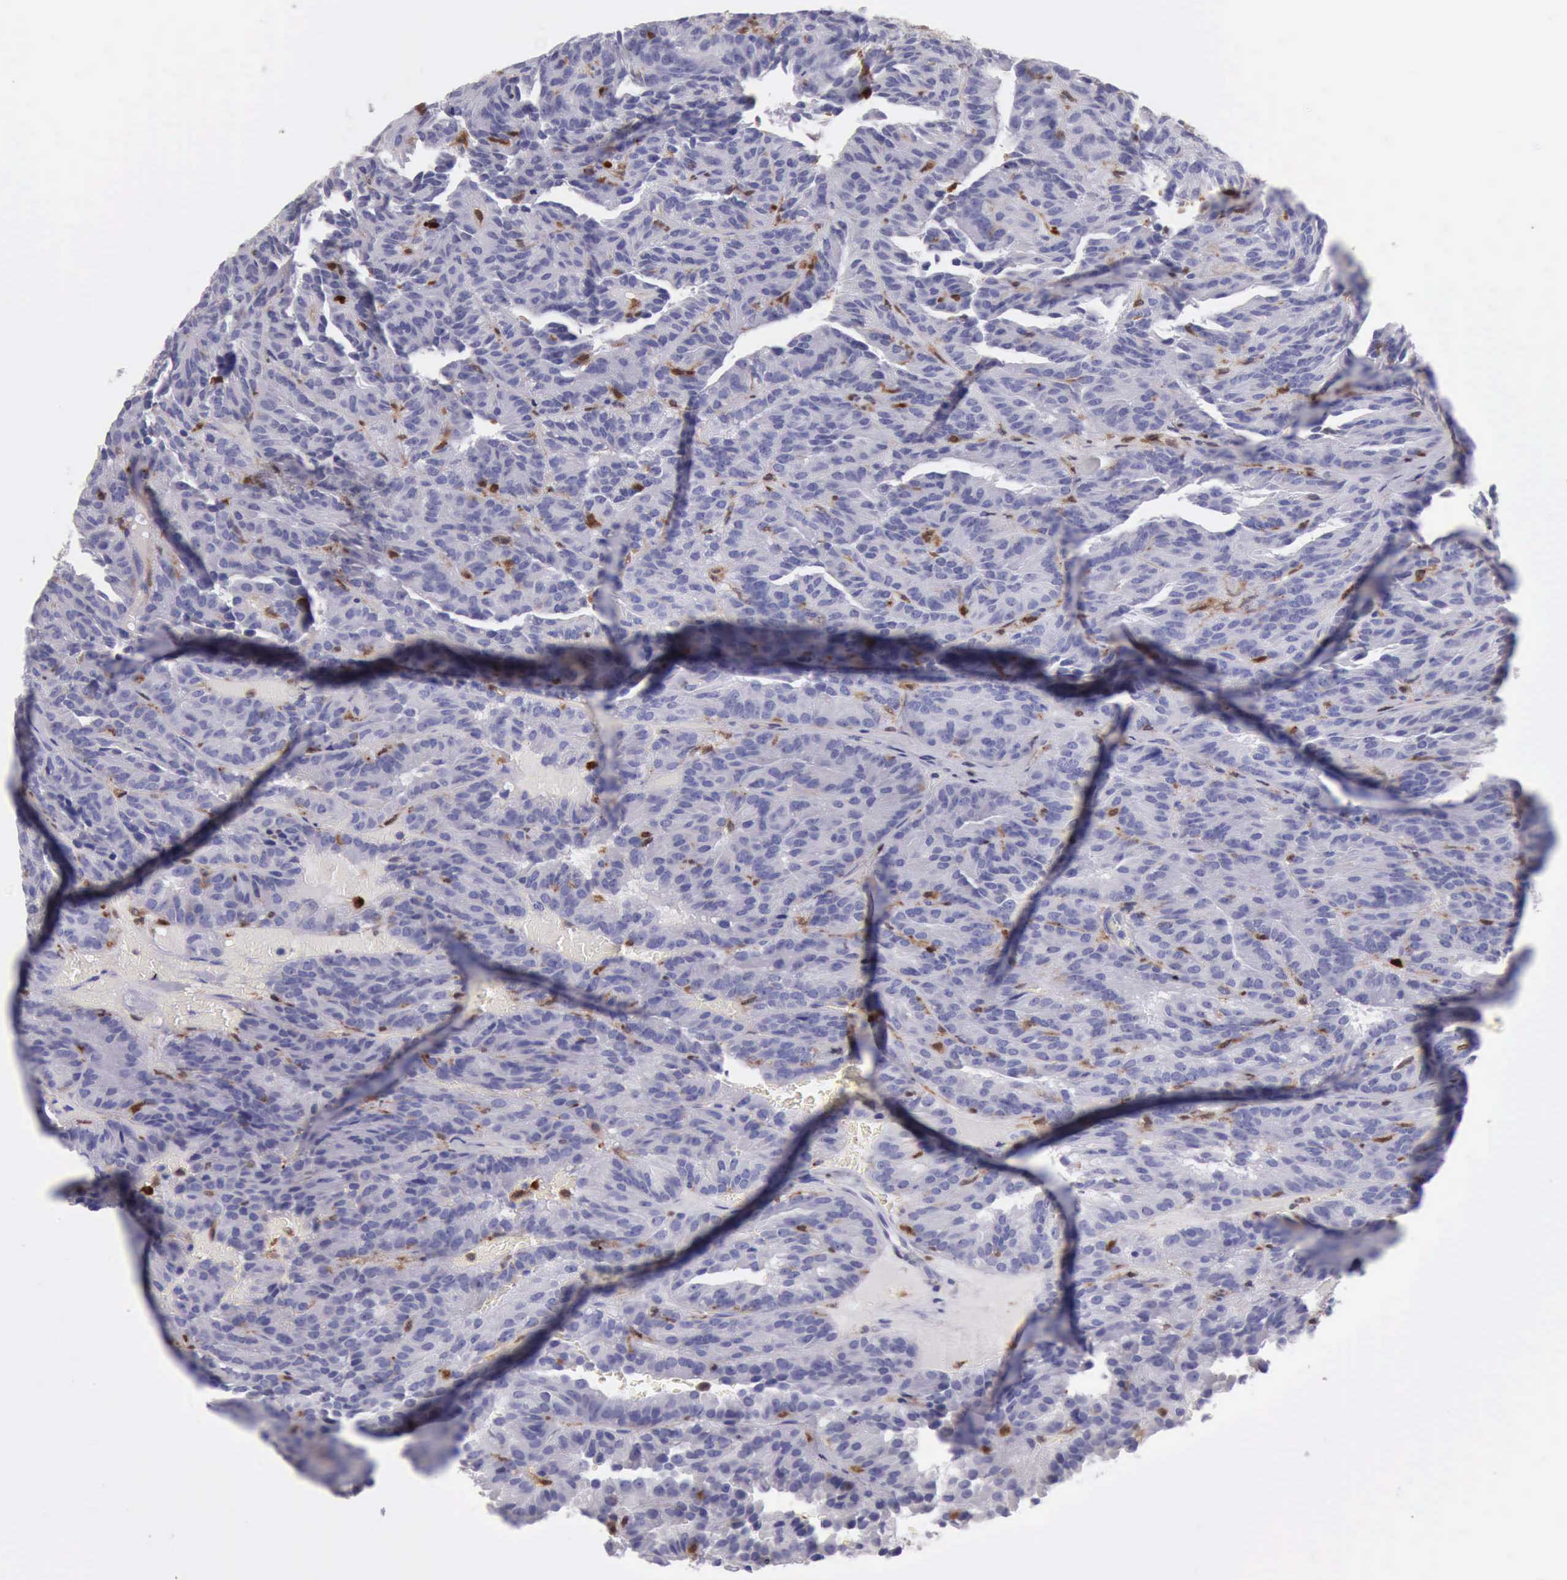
{"staining": {"intensity": "negative", "quantity": "none", "location": "none"}, "tissue": "renal cancer", "cell_type": "Tumor cells", "image_type": "cancer", "snomed": [{"axis": "morphology", "description": "Adenocarcinoma, NOS"}, {"axis": "topography", "description": "Kidney"}], "caption": "Immunohistochemical staining of human renal cancer reveals no significant expression in tumor cells.", "gene": "CSTA", "patient": {"sex": "male", "age": 46}}